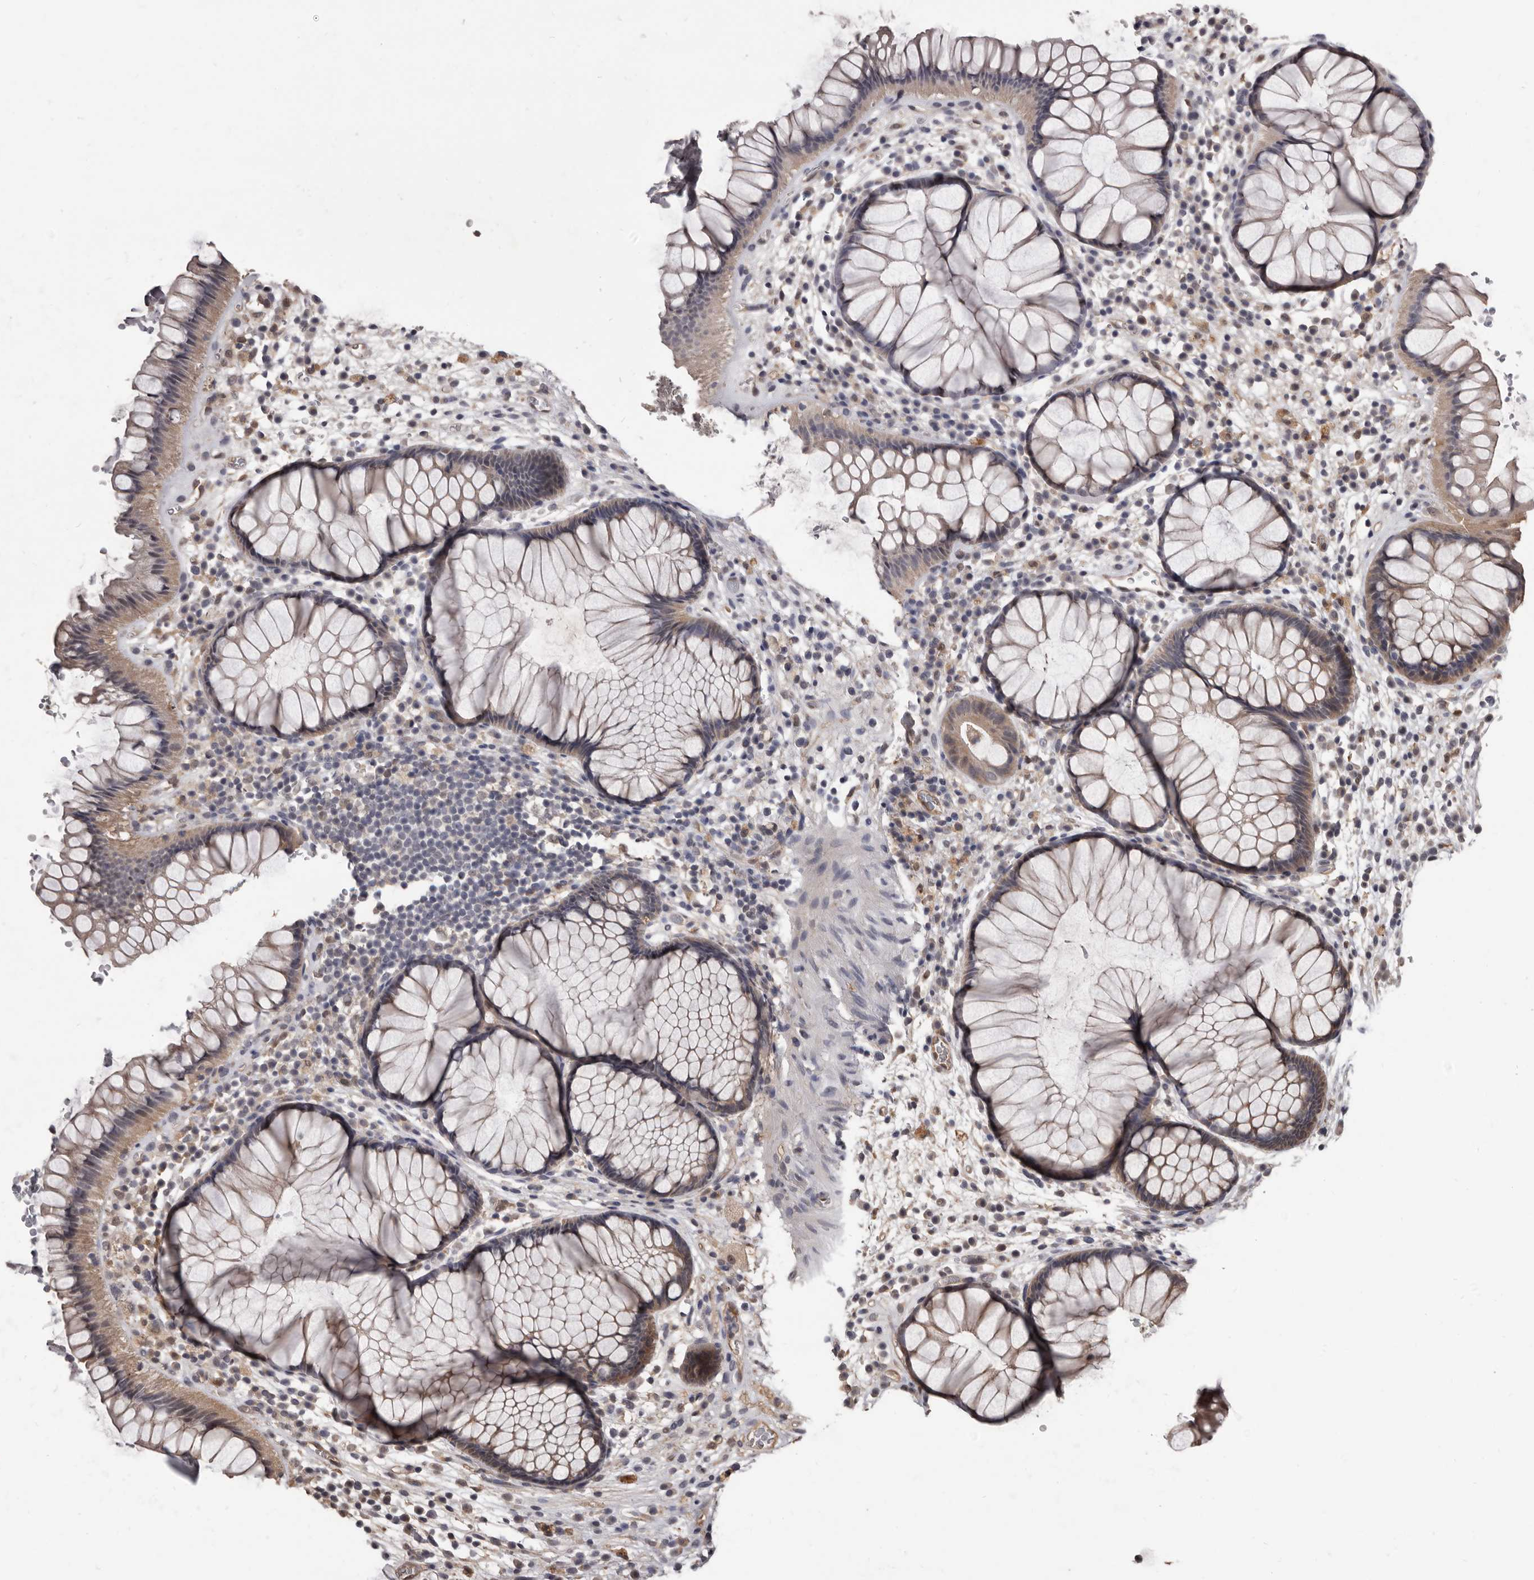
{"staining": {"intensity": "weak", "quantity": ">75%", "location": "cytoplasmic/membranous"}, "tissue": "rectum", "cell_type": "Glandular cells", "image_type": "normal", "snomed": [{"axis": "morphology", "description": "Normal tissue, NOS"}, {"axis": "topography", "description": "Rectum"}], "caption": "High-magnification brightfield microscopy of unremarkable rectum stained with DAB (3,3'-diaminobenzidine) (brown) and counterstained with hematoxylin (blue). glandular cells exhibit weak cytoplasmic/membranous expression is seen in approximately>75% of cells.", "gene": "AHR", "patient": {"sex": "male", "age": 51}}